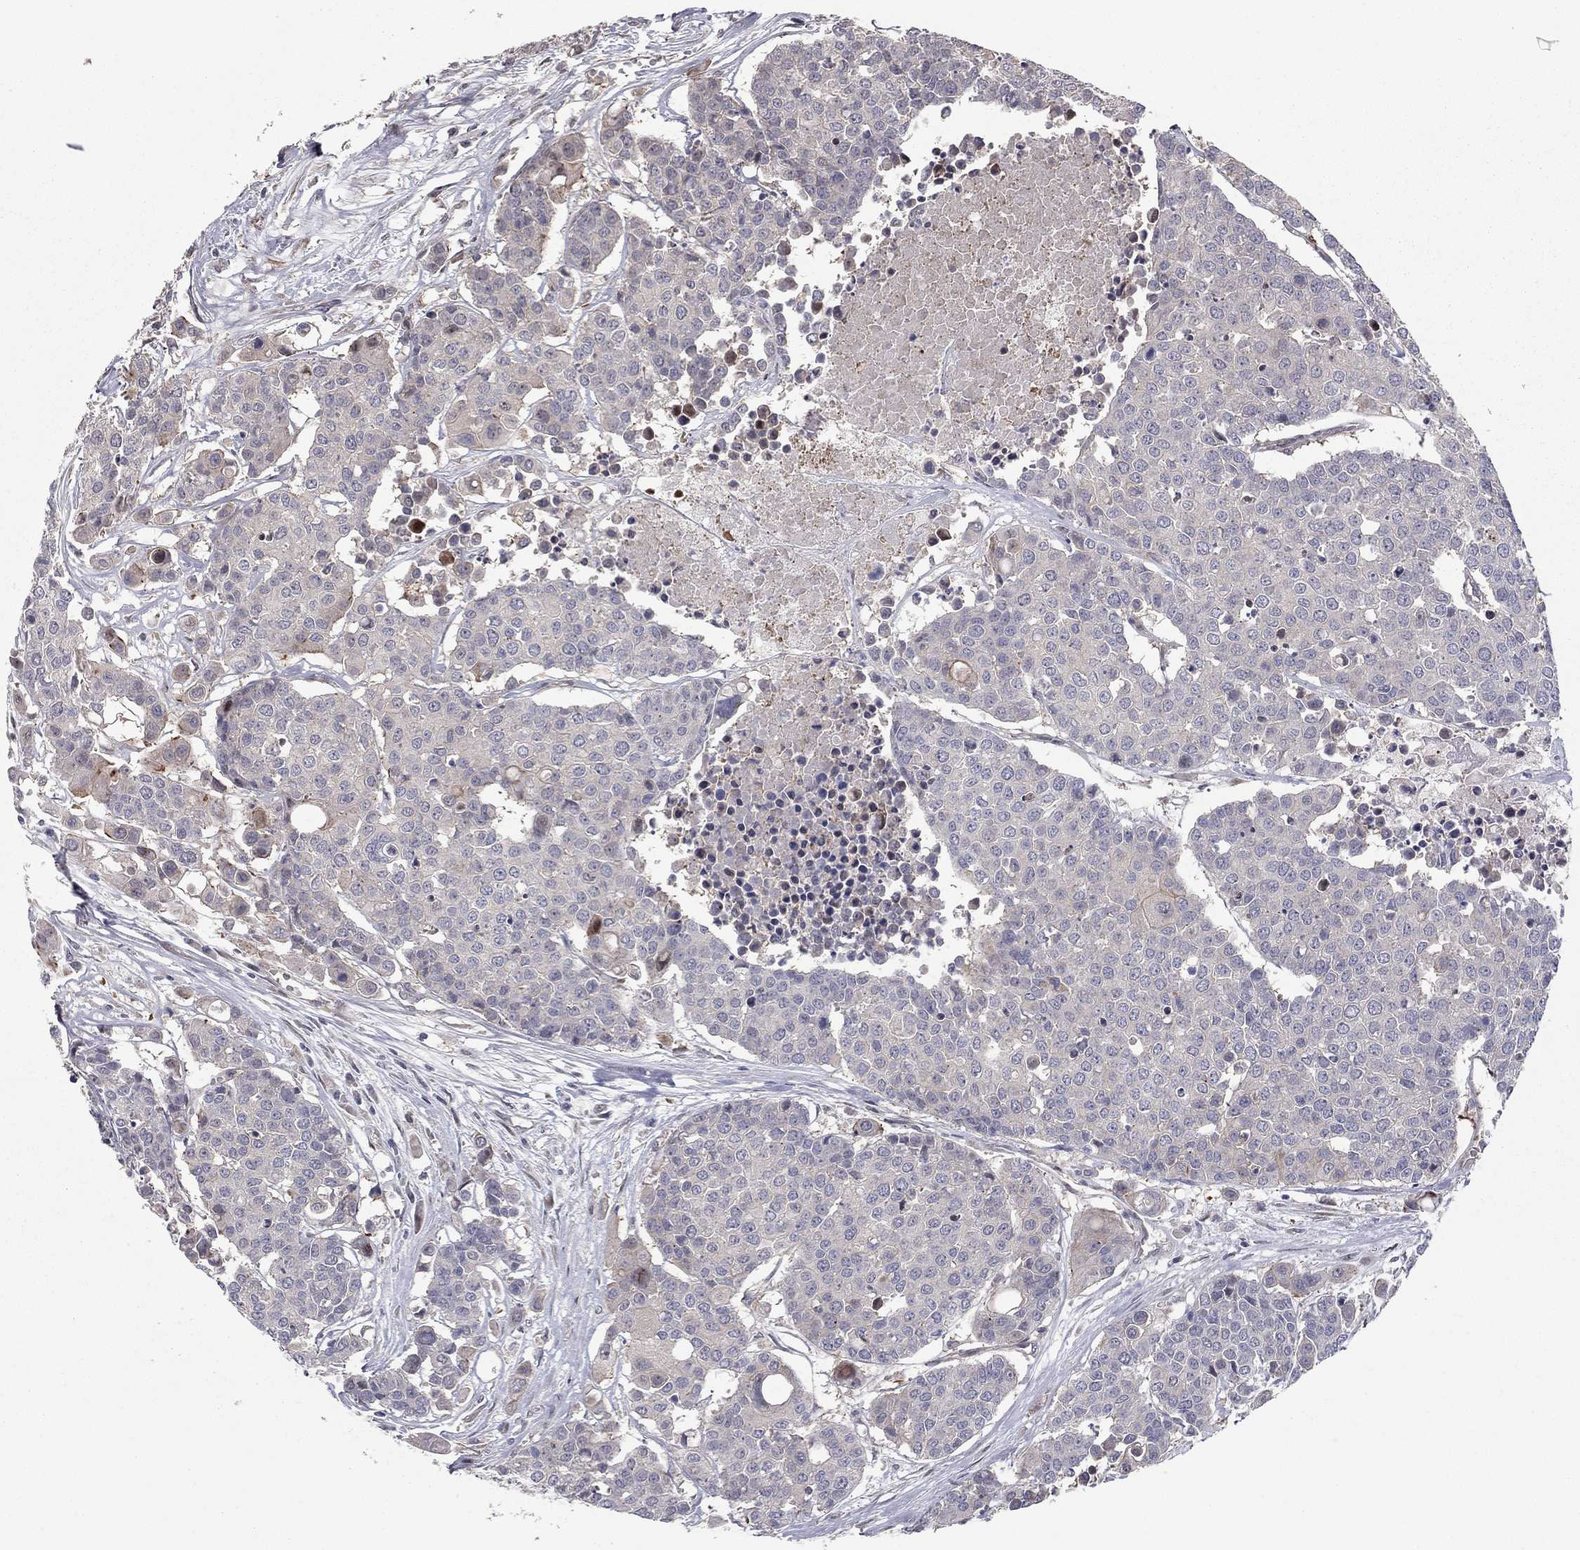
{"staining": {"intensity": "negative", "quantity": "none", "location": "none"}, "tissue": "carcinoid", "cell_type": "Tumor cells", "image_type": "cancer", "snomed": [{"axis": "morphology", "description": "Carcinoid, malignant, NOS"}, {"axis": "topography", "description": "Colon"}], "caption": "This is a histopathology image of immunohistochemistry staining of carcinoid, which shows no staining in tumor cells.", "gene": "DUSP7", "patient": {"sex": "male", "age": 81}}